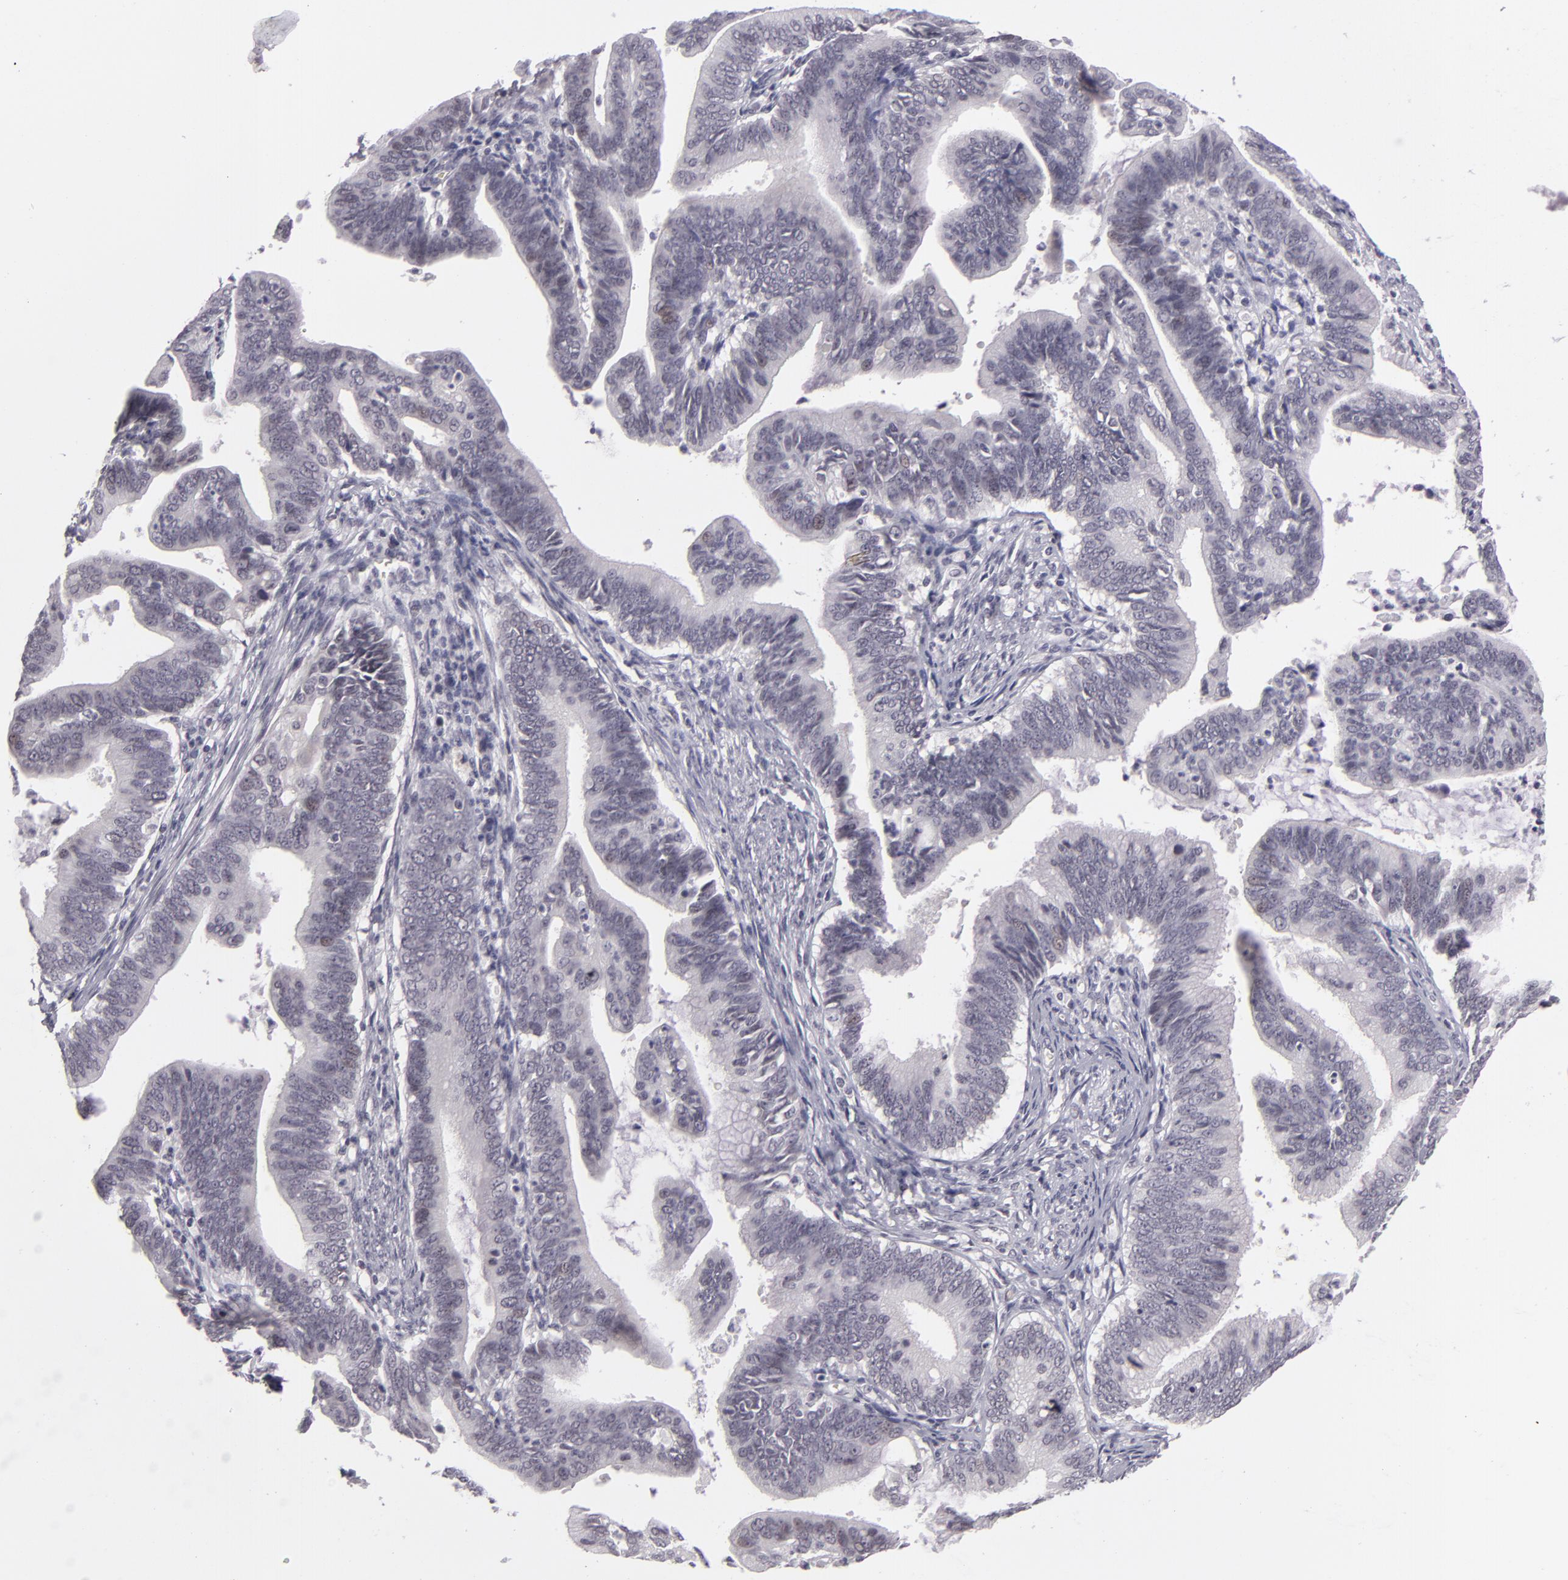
{"staining": {"intensity": "weak", "quantity": "<25%", "location": "nuclear"}, "tissue": "cervical cancer", "cell_type": "Tumor cells", "image_type": "cancer", "snomed": [{"axis": "morphology", "description": "Adenocarcinoma, NOS"}, {"axis": "topography", "description": "Cervix"}], "caption": "A high-resolution micrograph shows immunohistochemistry staining of cervical adenocarcinoma, which exhibits no significant staining in tumor cells. The staining was performed using DAB (3,3'-diaminobenzidine) to visualize the protein expression in brown, while the nuclei were stained in blue with hematoxylin (Magnification: 20x).", "gene": "ZNF205", "patient": {"sex": "female", "age": 47}}